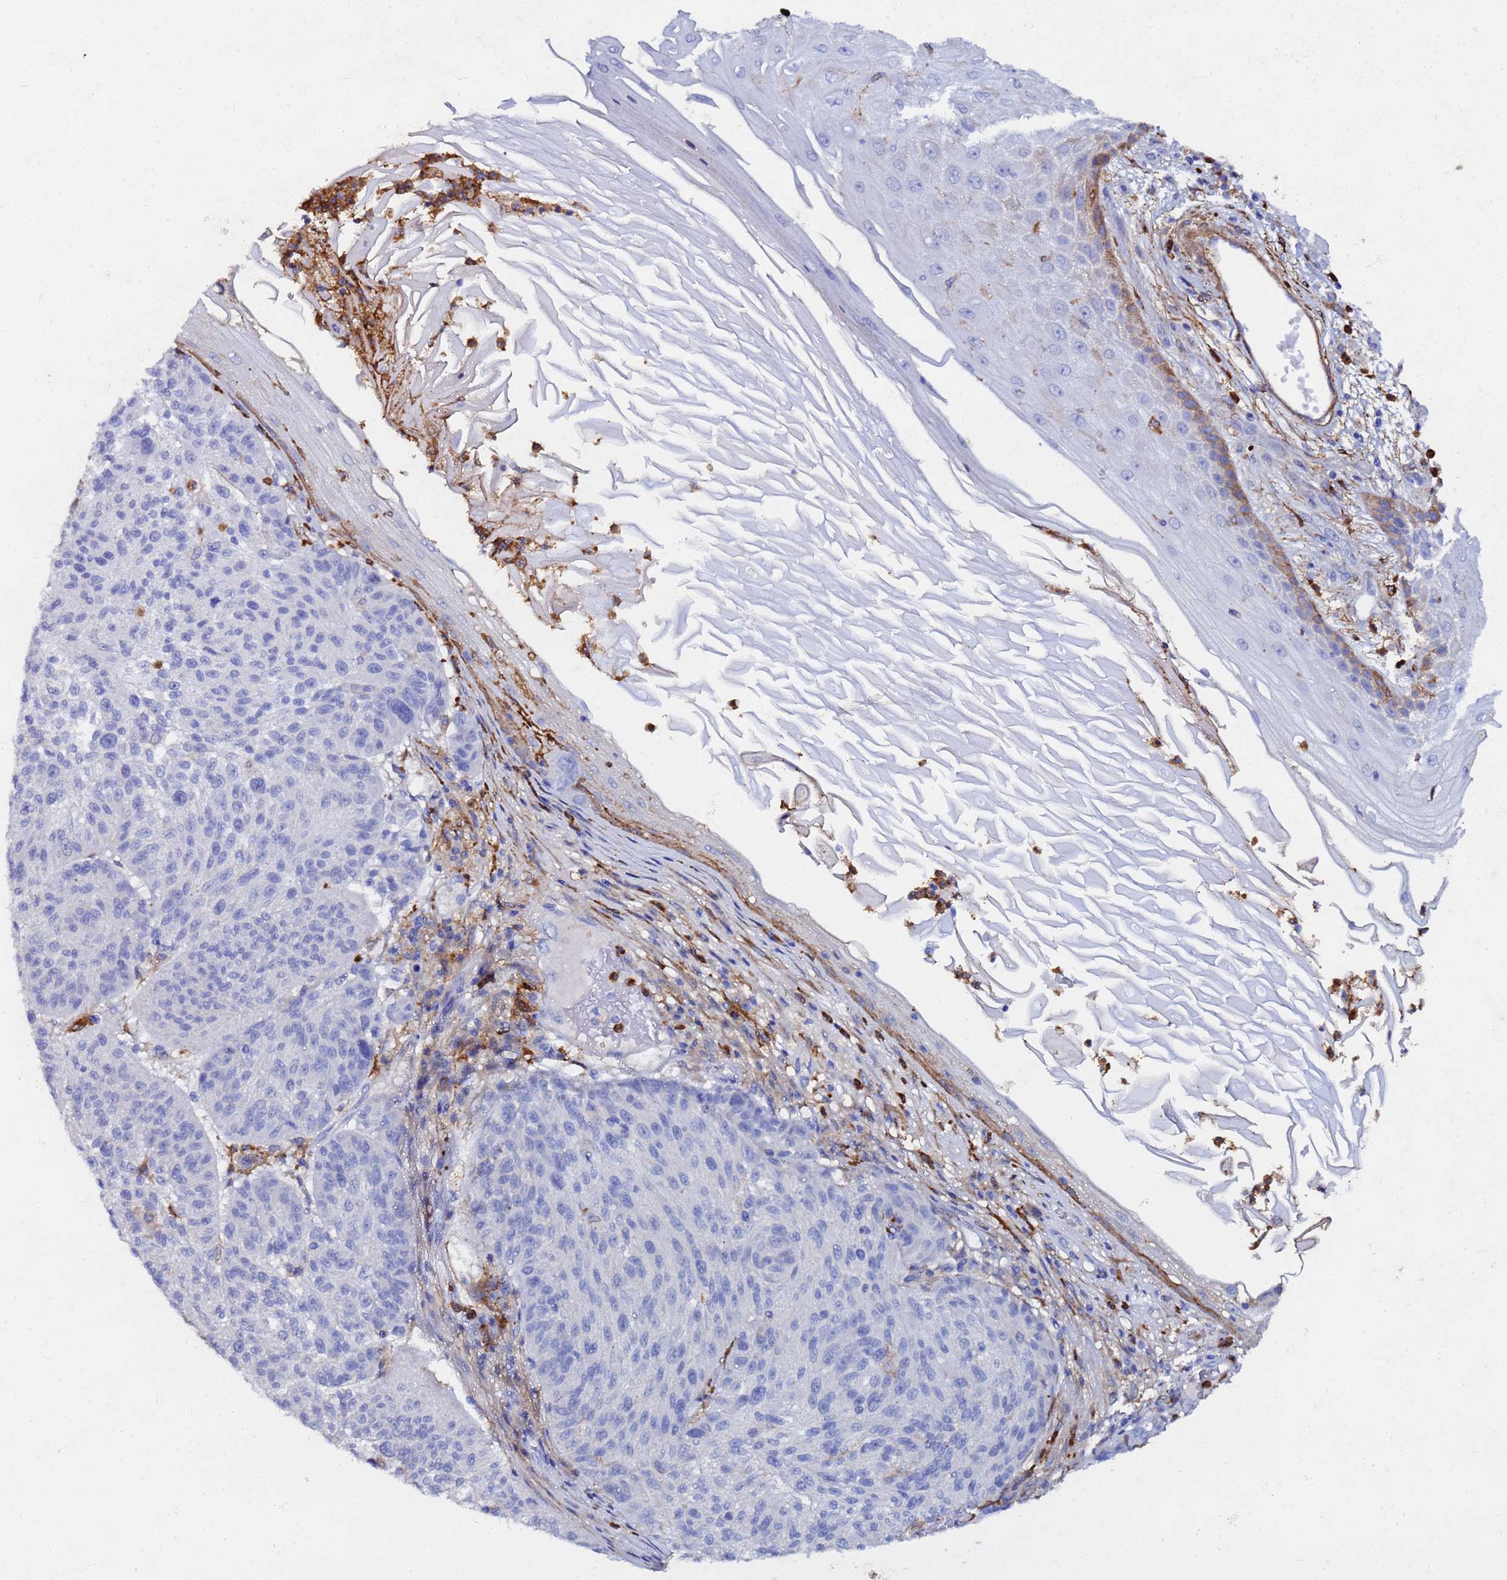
{"staining": {"intensity": "negative", "quantity": "none", "location": "none"}, "tissue": "melanoma", "cell_type": "Tumor cells", "image_type": "cancer", "snomed": [{"axis": "morphology", "description": "Malignant melanoma, NOS"}, {"axis": "topography", "description": "Skin"}], "caption": "Human melanoma stained for a protein using immunohistochemistry (IHC) reveals no positivity in tumor cells.", "gene": "BASP1", "patient": {"sex": "male", "age": 53}}